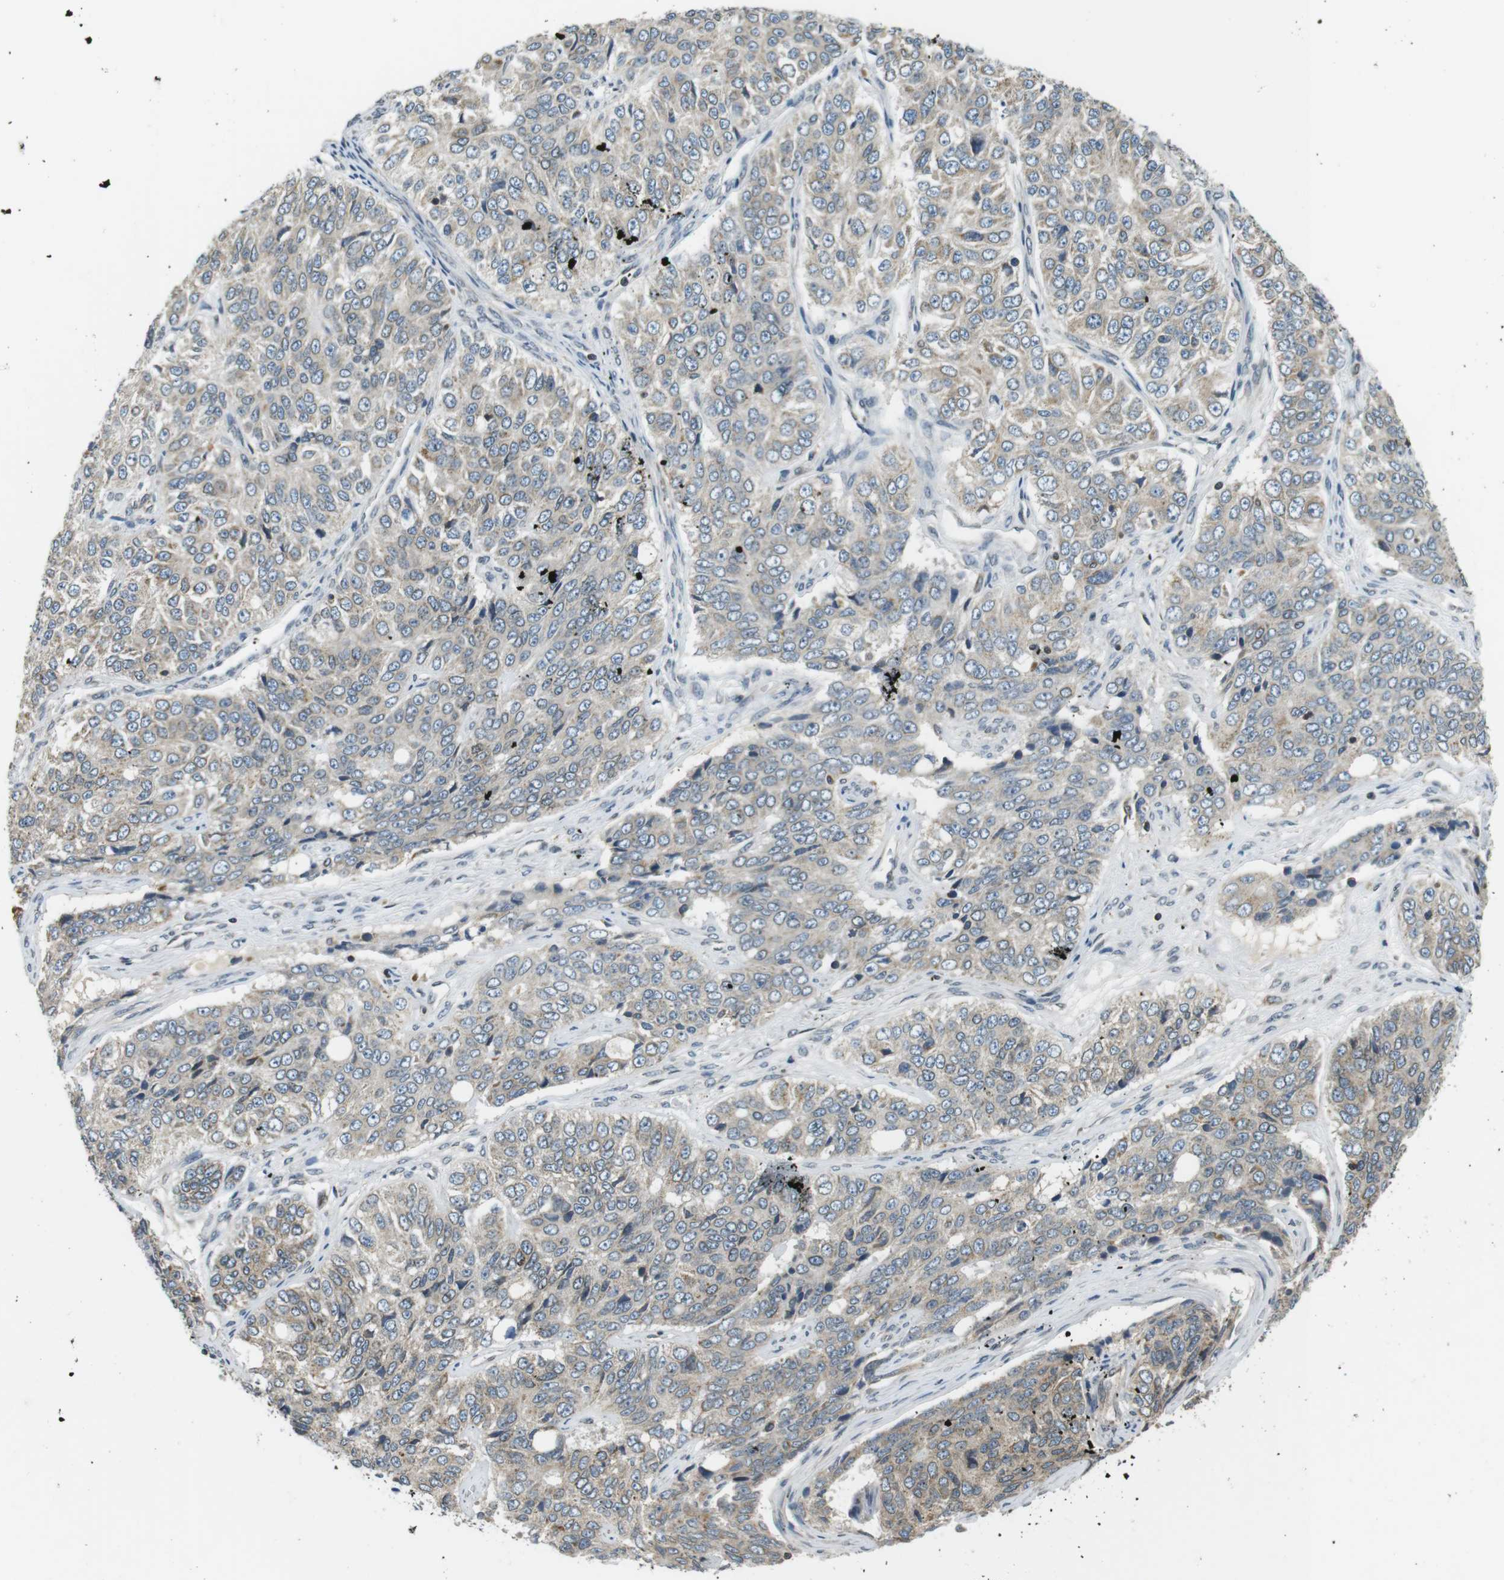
{"staining": {"intensity": "weak", "quantity": "<25%", "location": "cytoplasmic/membranous"}, "tissue": "ovarian cancer", "cell_type": "Tumor cells", "image_type": "cancer", "snomed": [{"axis": "morphology", "description": "Carcinoma, endometroid"}, {"axis": "topography", "description": "Ovary"}], "caption": "Tumor cells are negative for protein expression in human endometroid carcinoma (ovarian).", "gene": "TMX4", "patient": {"sex": "female", "age": 51}}